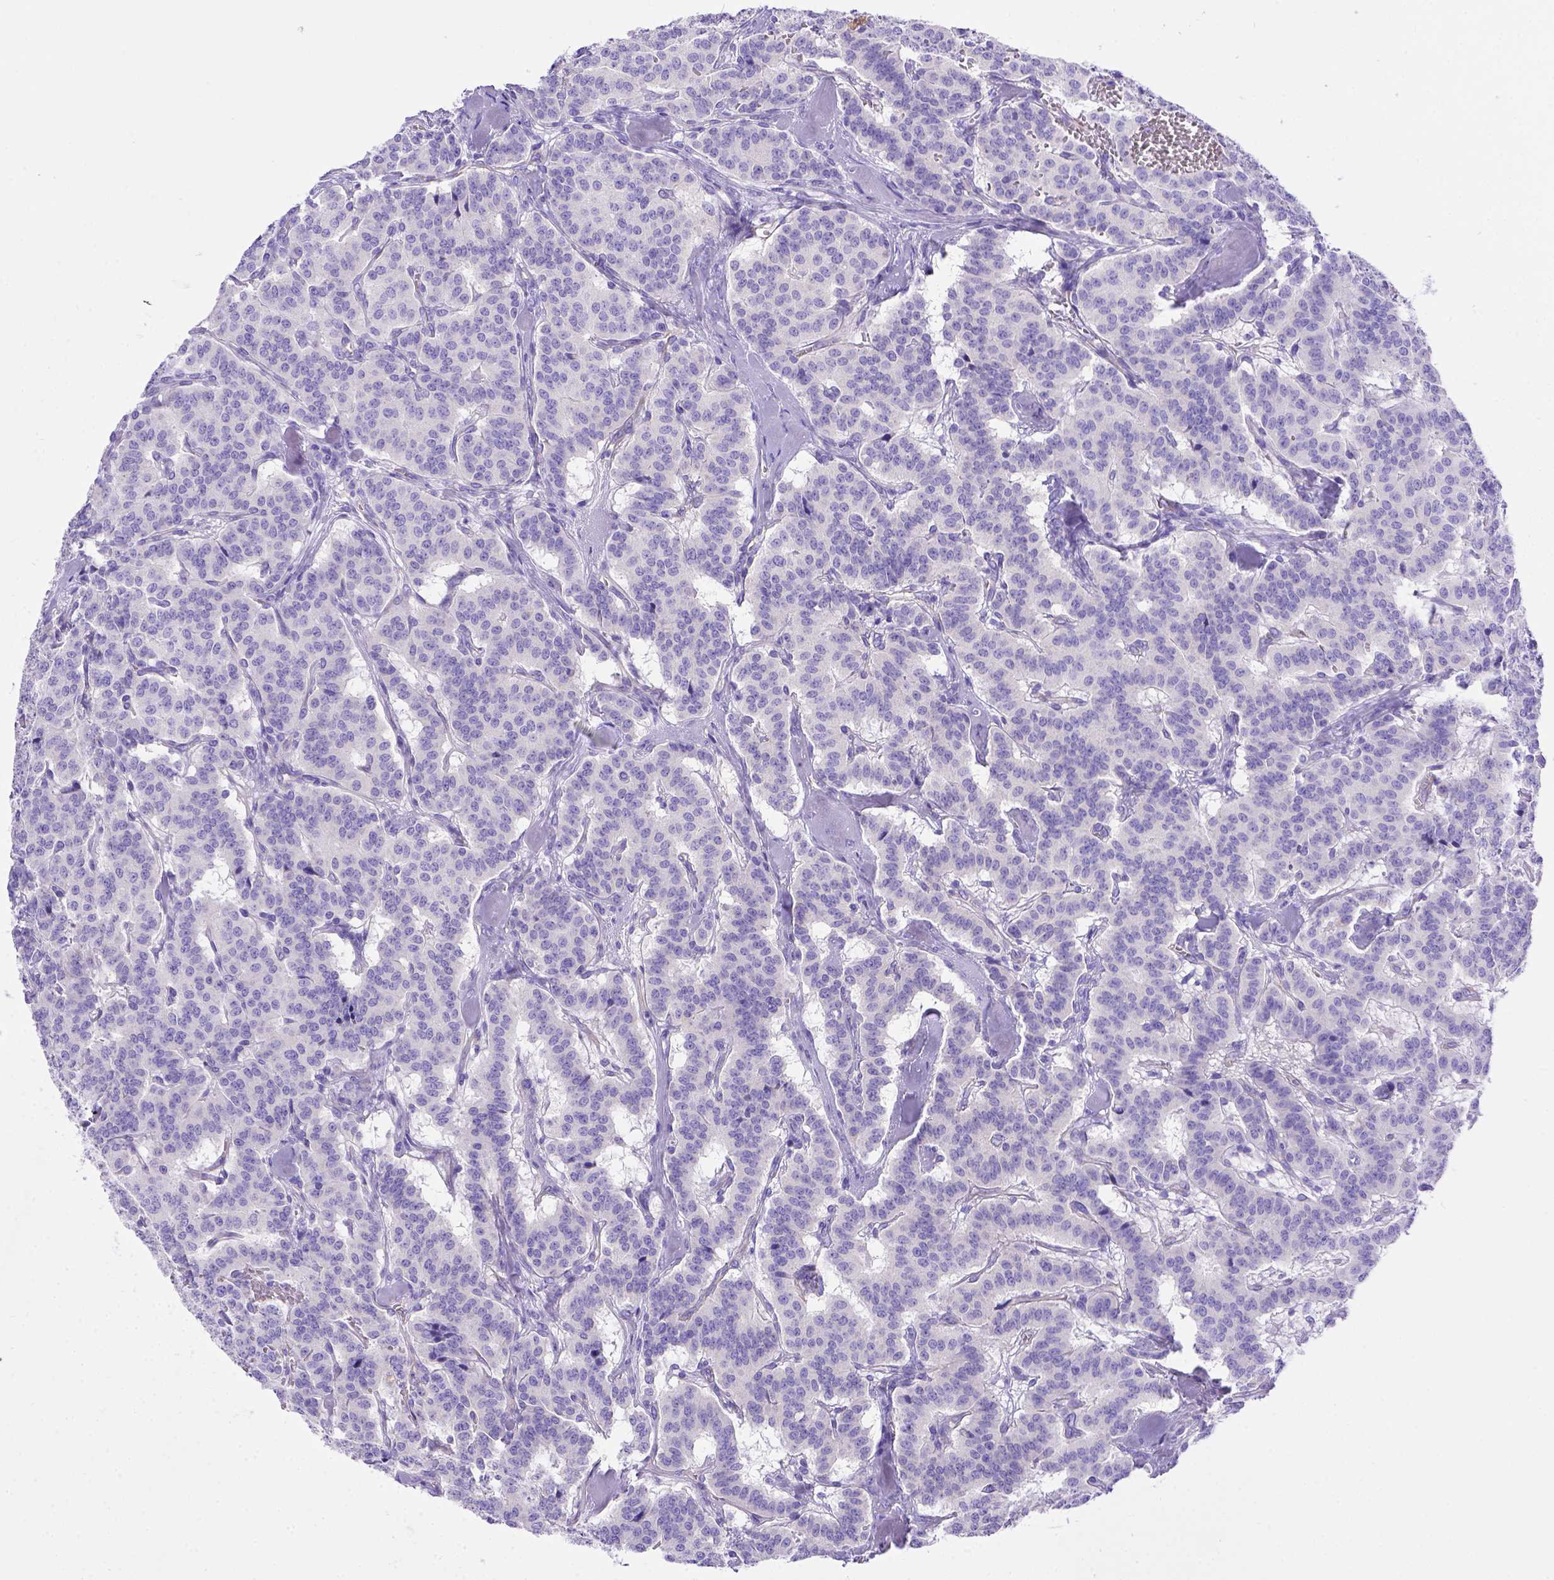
{"staining": {"intensity": "negative", "quantity": "none", "location": "none"}, "tissue": "carcinoid", "cell_type": "Tumor cells", "image_type": "cancer", "snomed": [{"axis": "morphology", "description": "Normal tissue, NOS"}, {"axis": "morphology", "description": "Carcinoid, malignant, NOS"}, {"axis": "topography", "description": "Lung"}], "caption": "There is no significant positivity in tumor cells of carcinoid. Brightfield microscopy of IHC stained with DAB (brown) and hematoxylin (blue), captured at high magnification.", "gene": "LRRC18", "patient": {"sex": "female", "age": 46}}